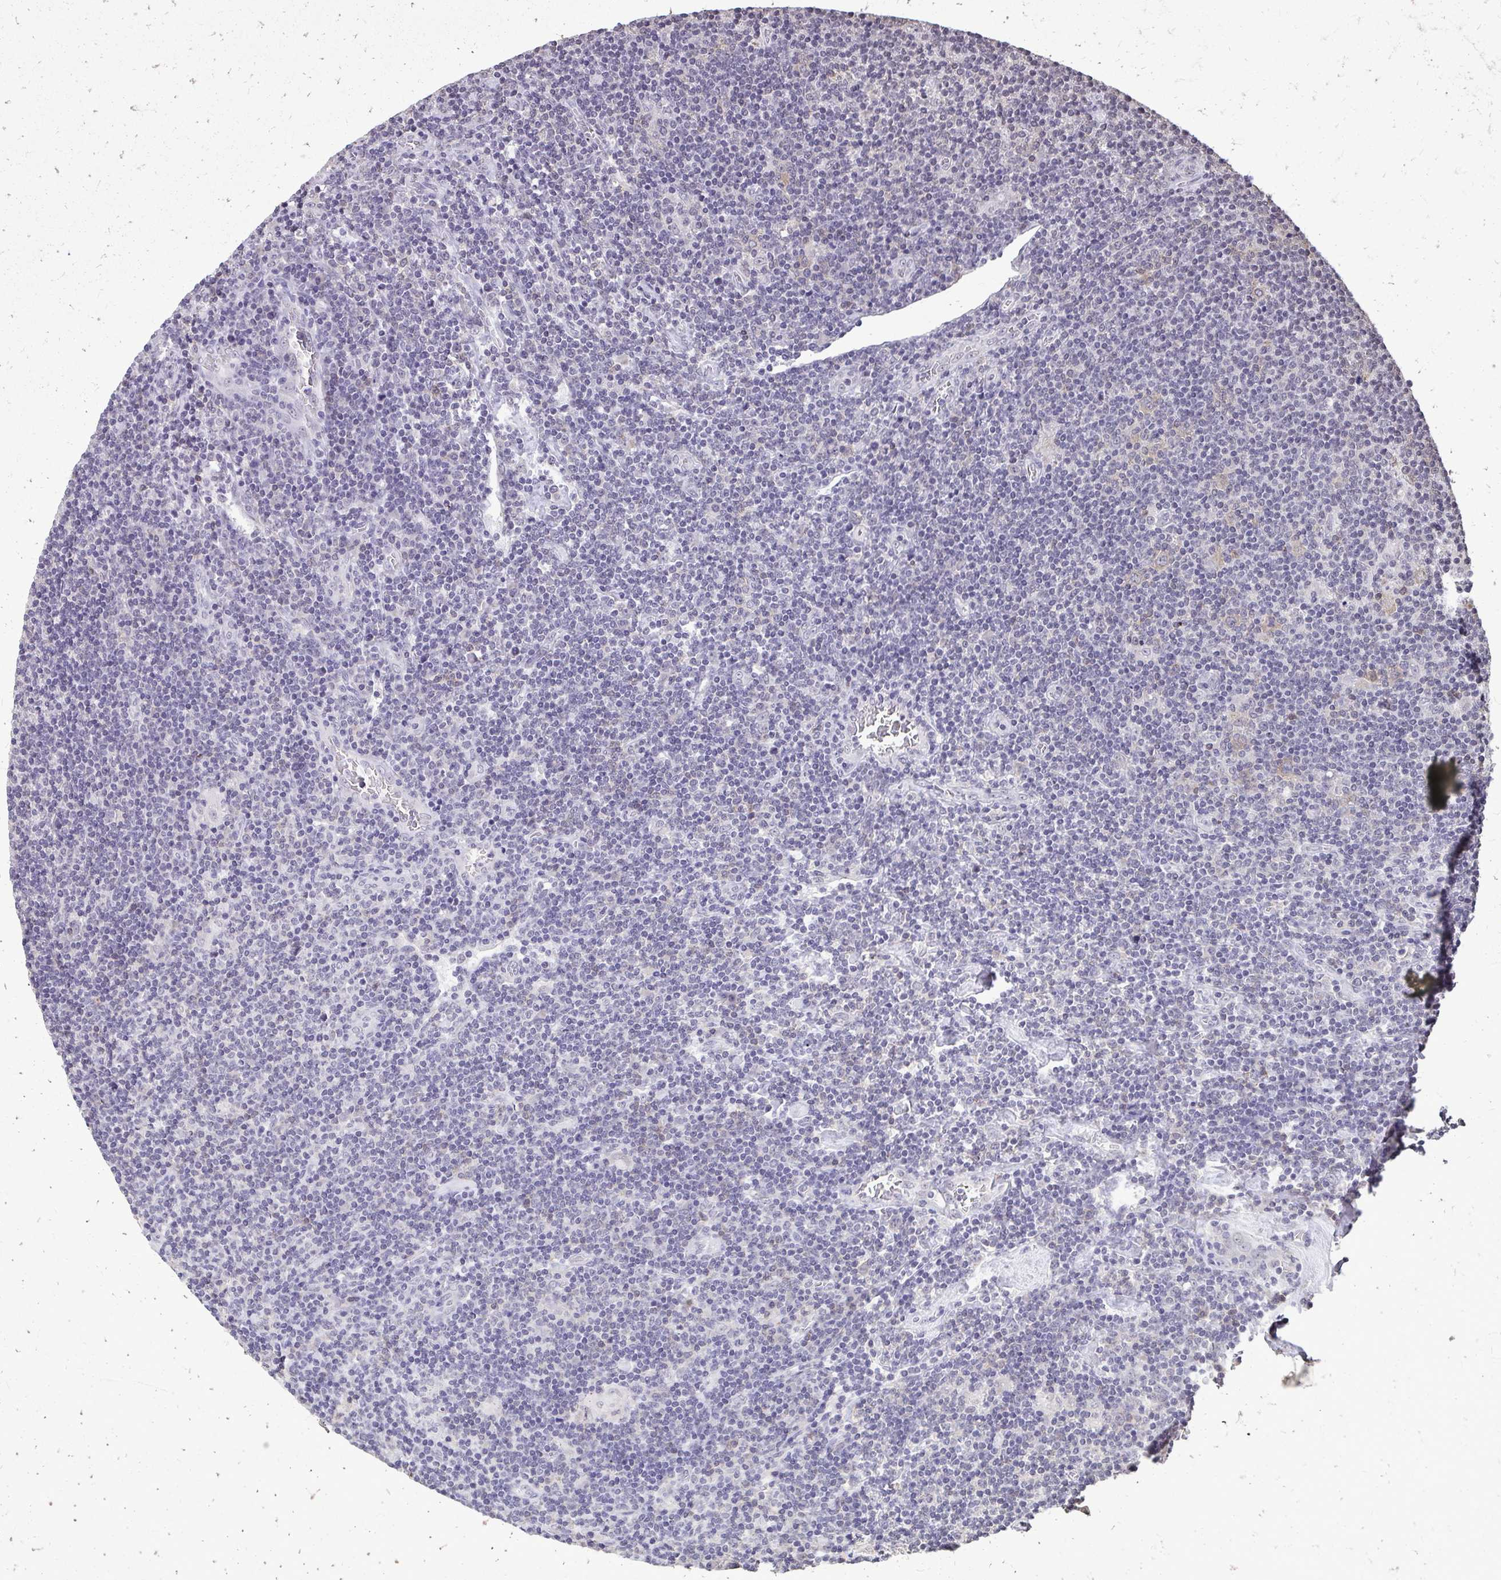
{"staining": {"intensity": "negative", "quantity": "none", "location": "none"}, "tissue": "lymphoma", "cell_type": "Tumor cells", "image_type": "cancer", "snomed": [{"axis": "morphology", "description": "Hodgkin's disease, NOS"}, {"axis": "topography", "description": "Lymph node"}], "caption": "Human lymphoma stained for a protein using immunohistochemistry reveals no staining in tumor cells.", "gene": "AKAP5", "patient": {"sex": "male", "age": 40}}